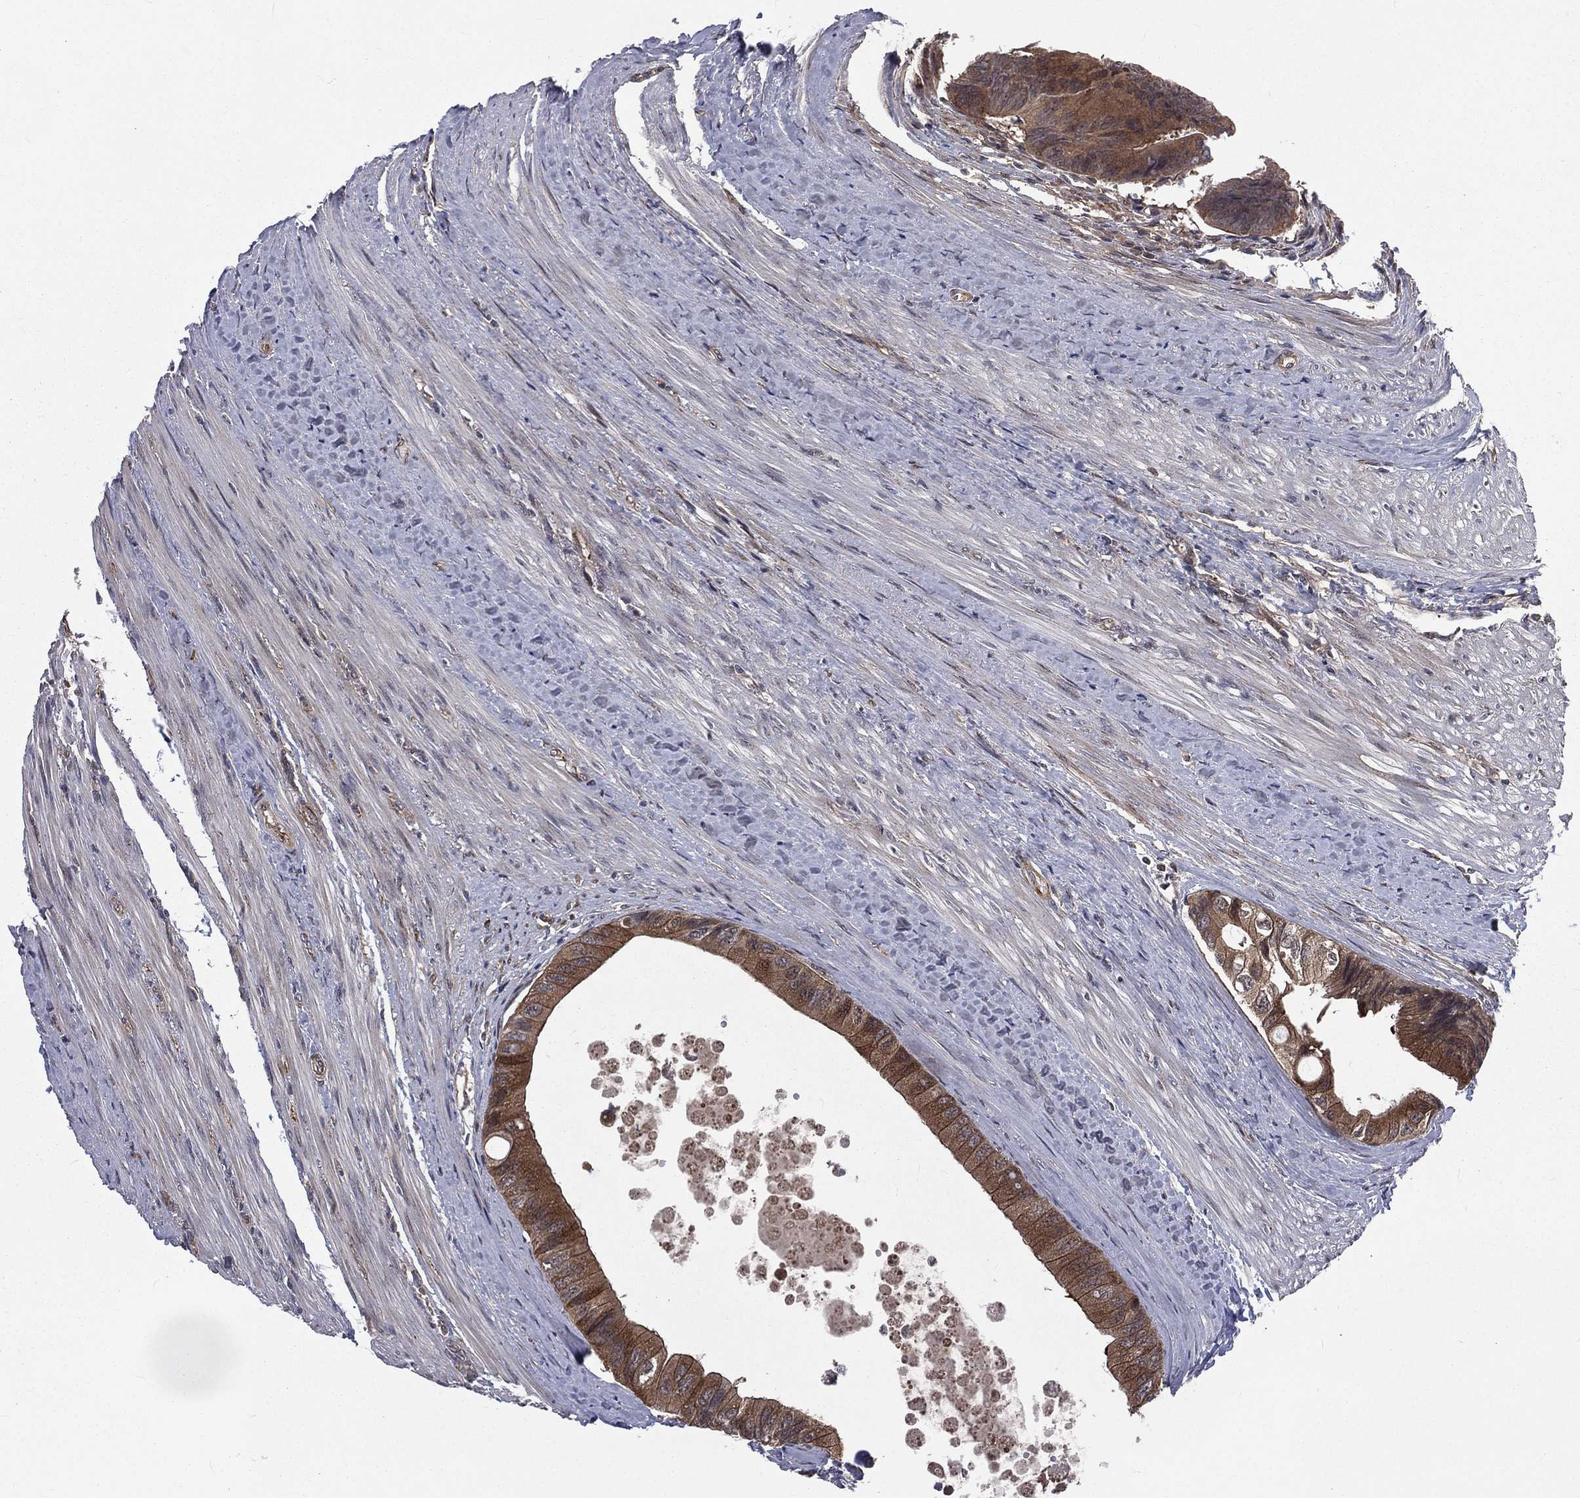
{"staining": {"intensity": "moderate", "quantity": ">75%", "location": "cytoplasmic/membranous"}, "tissue": "colorectal cancer", "cell_type": "Tumor cells", "image_type": "cancer", "snomed": [{"axis": "morphology", "description": "Normal tissue, NOS"}, {"axis": "morphology", "description": "Adenocarcinoma, NOS"}, {"axis": "topography", "description": "Colon"}], "caption": "About >75% of tumor cells in human colorectal cancer reveal moderate cytoplasmic/membranous protein expression as visualized by brown immunohistochemical staining.", "gene": "ARL3", "patient": {"sex": "male", "age": 65}}